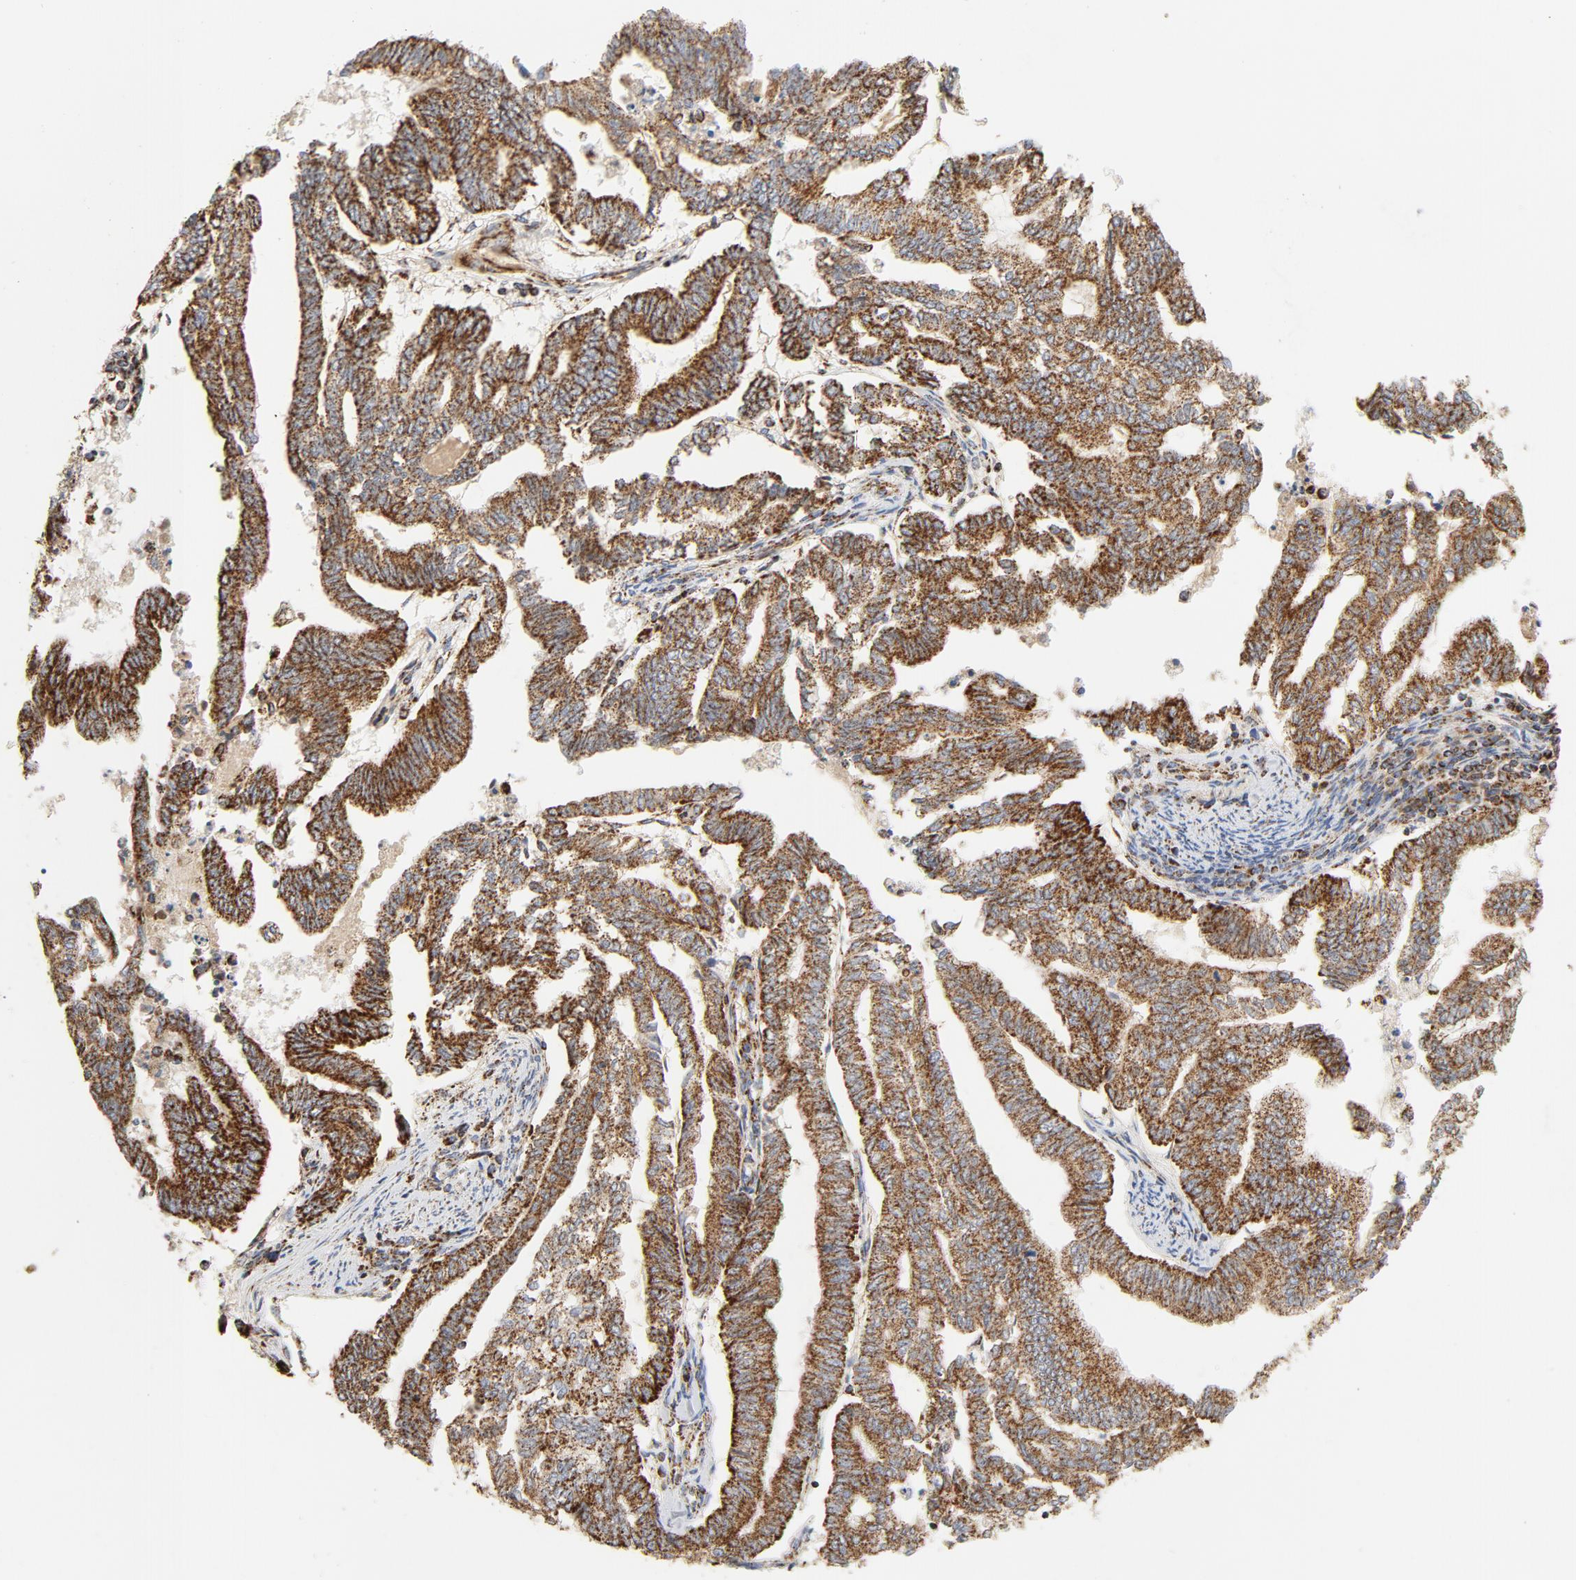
{"staining": {"intensity": "strong", "quantity": ">75%", "location": "cytoplasmic/membranous"}, "tissue": "endometrial cancer", "cell_type": "Tumor cells", "image_type": "cancer", "snomed": [{"axis": "morphology", "description": "Adenocarcinoma, NOS"}, {"axis": "topography", "description": "Endometrium"}], "caption": "Brown immunohistochemical staining in endometrial cancer shows strong cytoplasmic/membranous positivity in approximately >75% of tumor cells.", "gene": "PCNX4", "patient": {"sex": "female", "age": 79}}